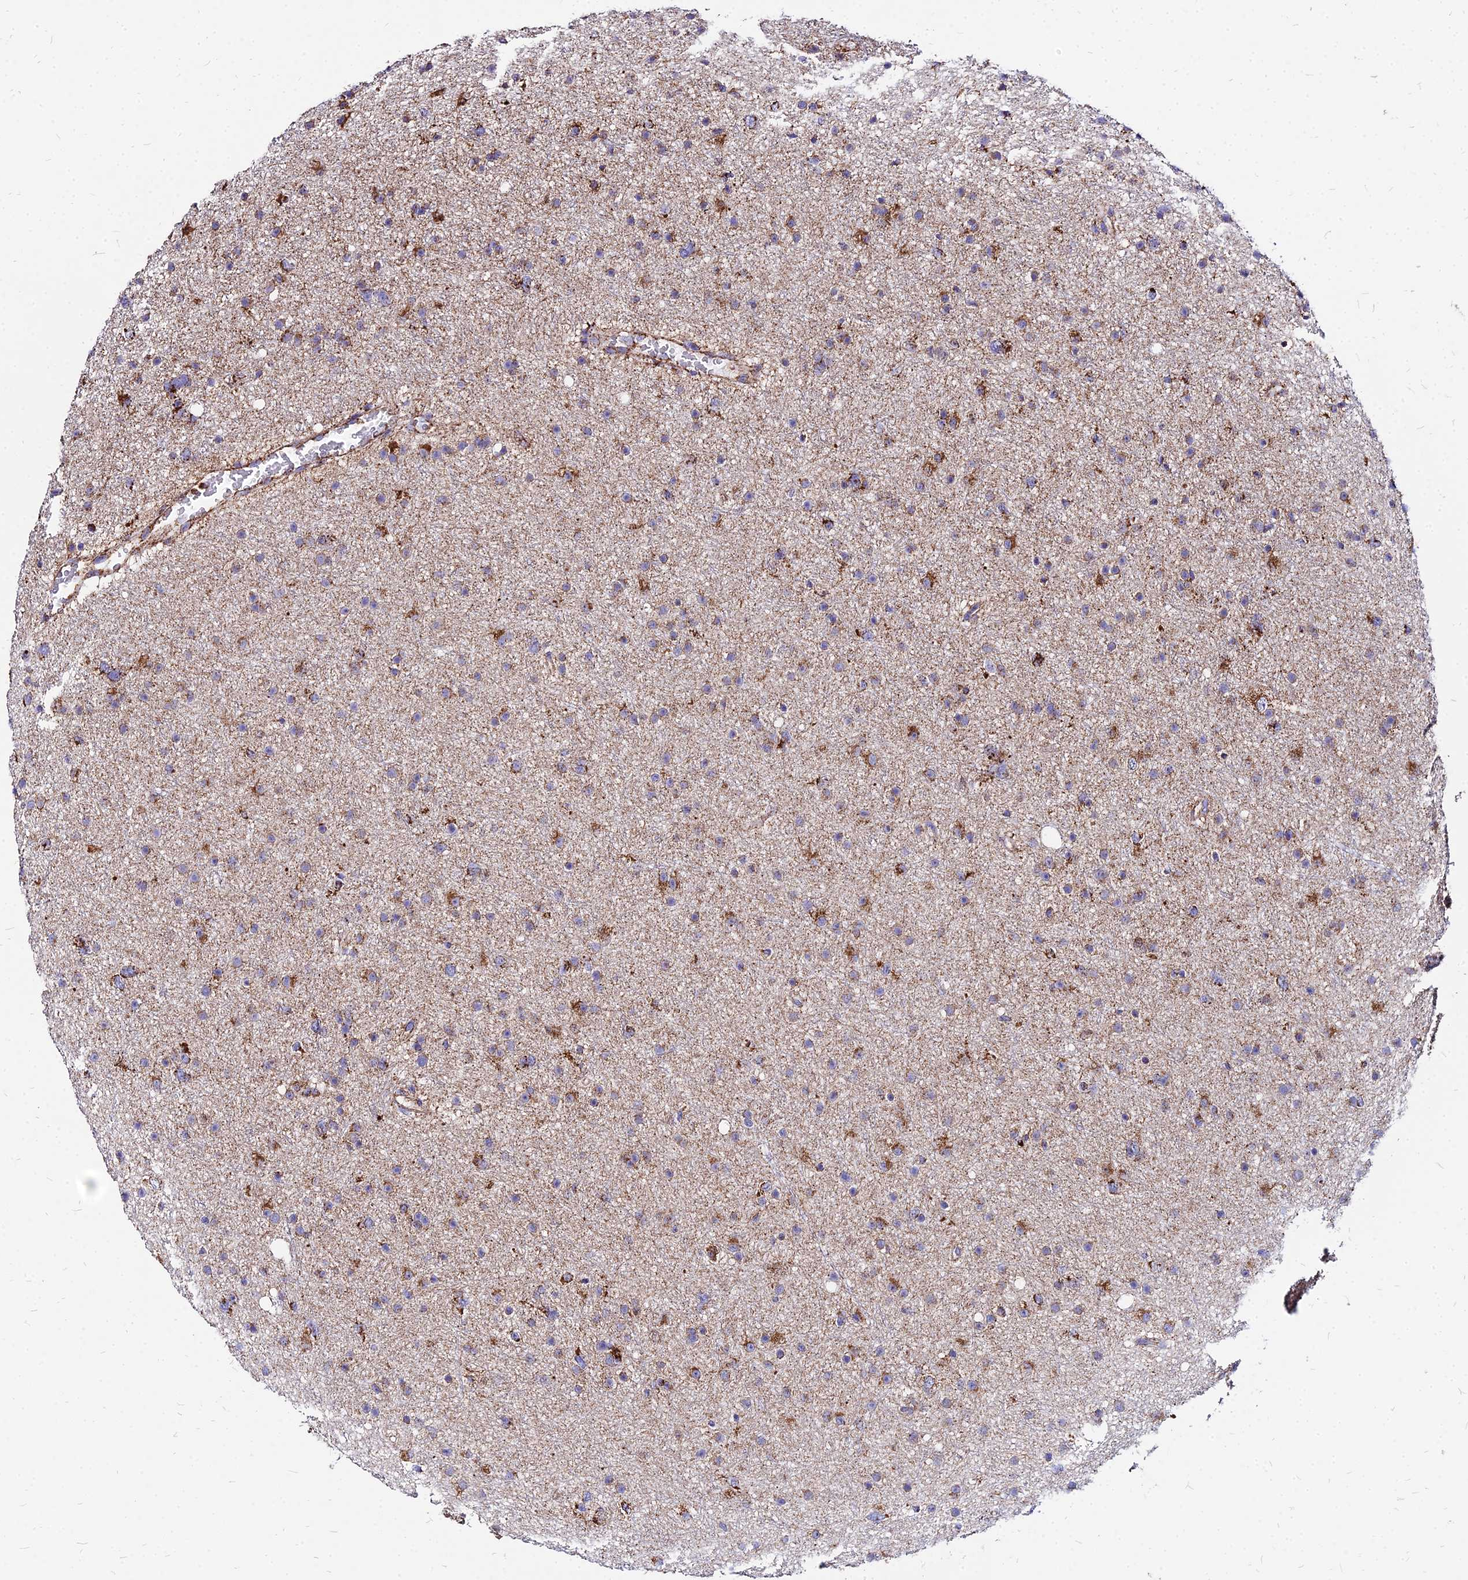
{"staining": {"intensity": "moderate", "quantity": ">75%", "location": "cytoplasmic/membranous"}, "tissue": "glioma", "cell_type": "Tumor cells", "image_type": "cancer", "snomed": [{"axis": "morphology", "description": "Glioma, malignant, Low grade"}, {"axis": "topography", "description": "Cerebral cortex"}], "caption": "A brown stain labels moderate cytoplasmic/membranous staining of a protein in human glioma tumor cells.", "gene": "DLD", "patient": {"sex": "female", "age": 39}}